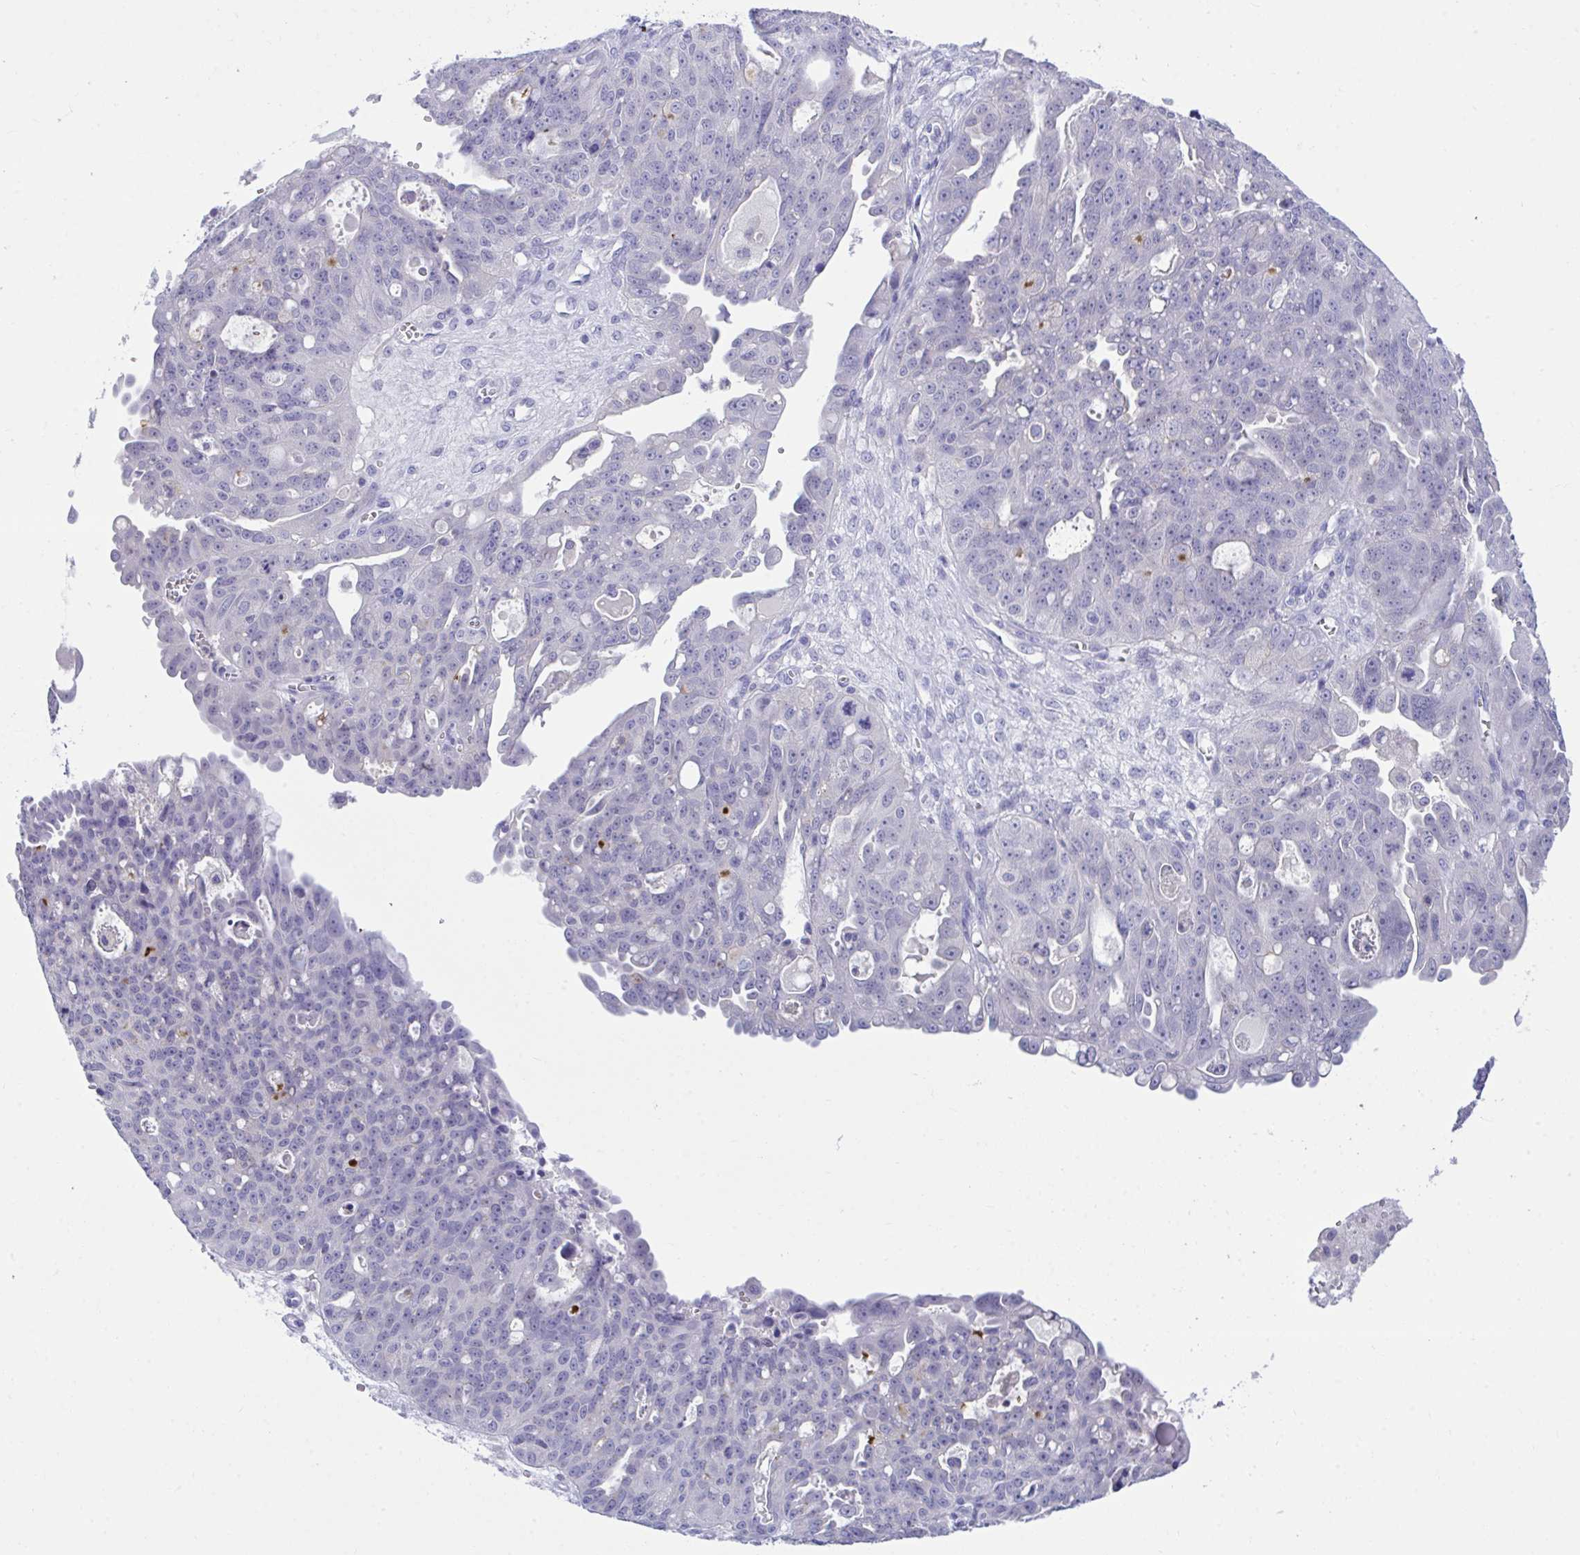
{"staining": {"intensity": "negative", "quantity": "none", "location": "none"}, "tissue": "ovarian cancer", "cell_type": "Tumor cells", "image_type": "cancer", "snomed": [{"axis": "morphology", "description": "Carcinoma, endometroid"}, {"axis": "topography", "description": "Ovary"}], "caption": "DAB (3,3'-diaminobenzidine) immunohistochemical staining of ovarian cancer exhibits no significant positivity in tumor cells.", "gene": "PLEKHH1", "patient": {"sex": "female", "age": 70}}